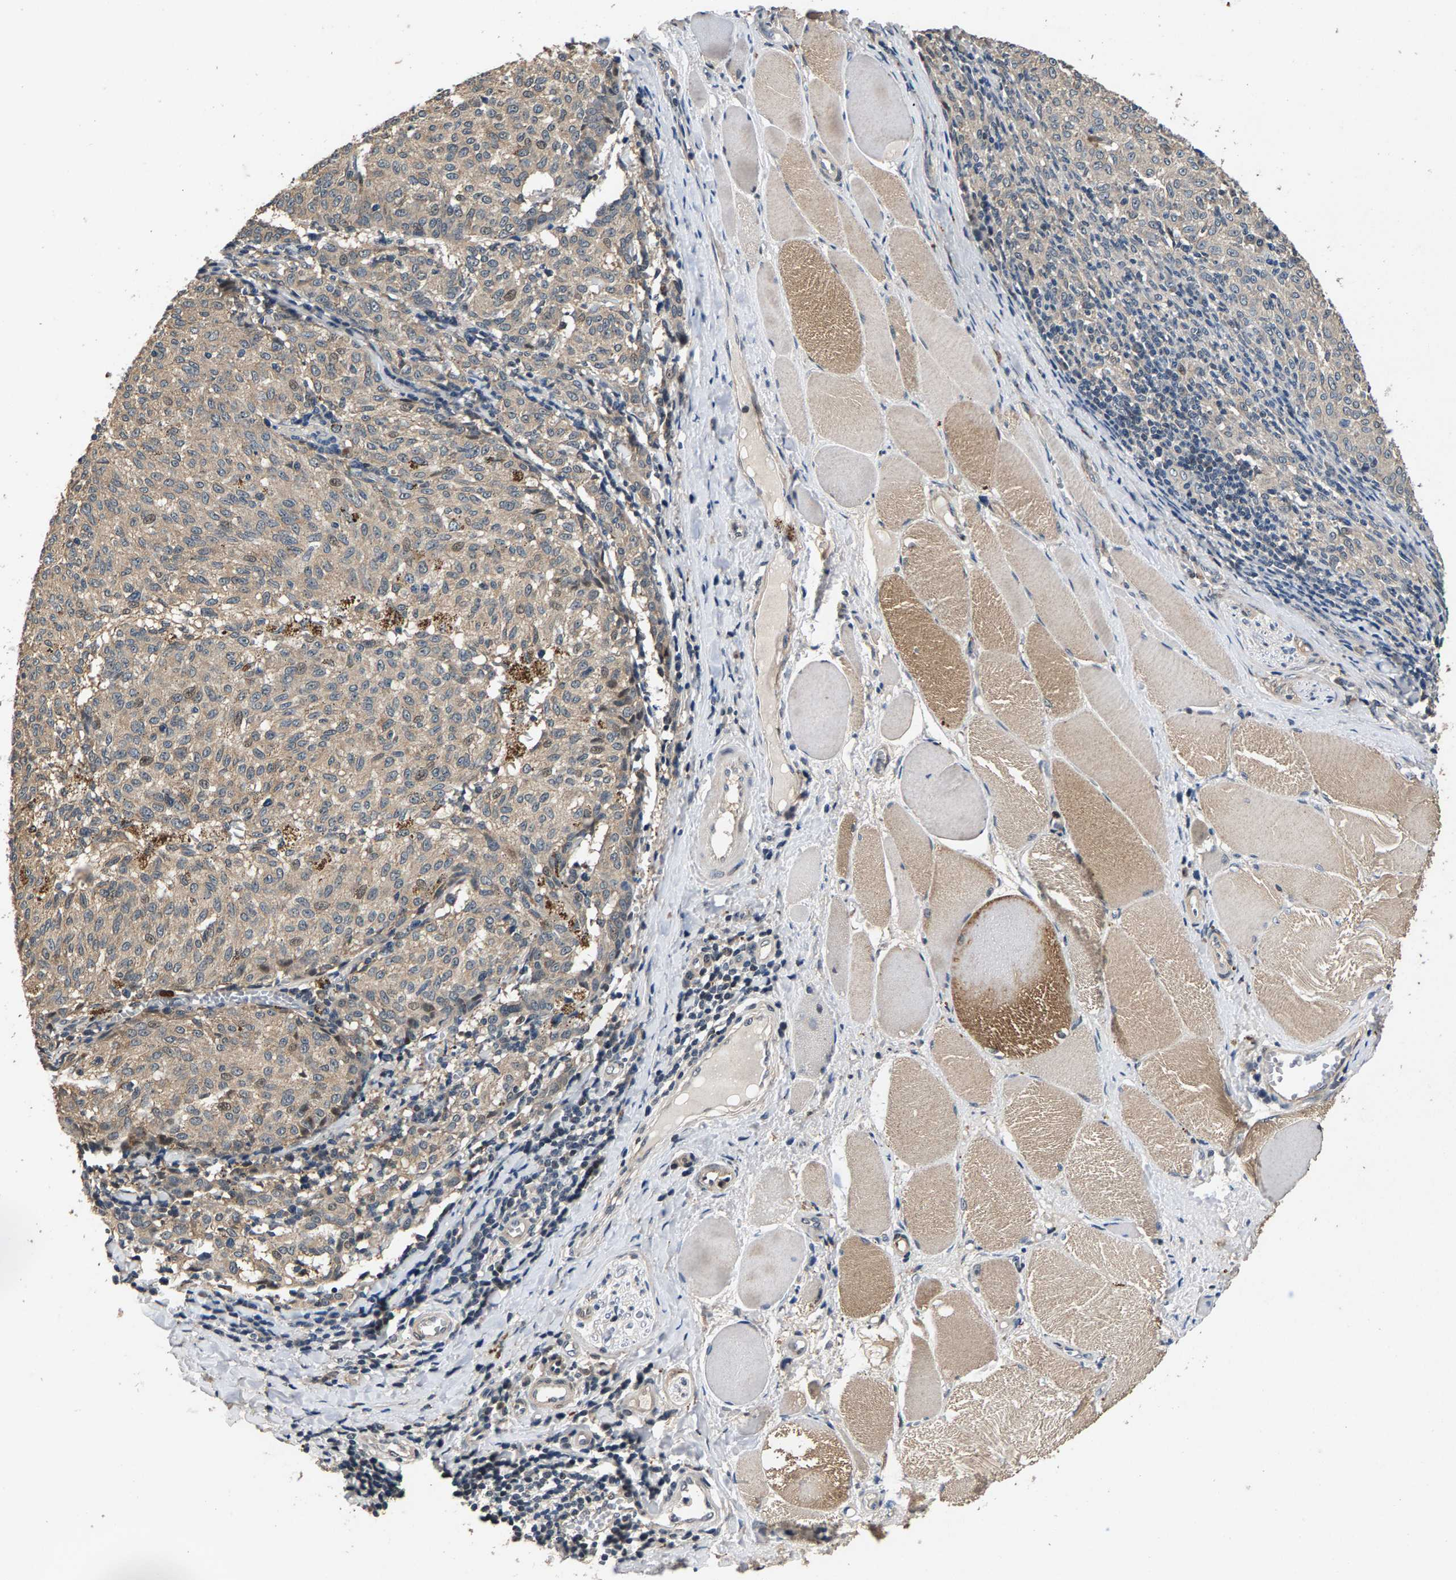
{"staining": {"intensity": "weak", "quantity": "25%-75%", "location": "cytoplasmic/membranous"}, "tissue": "melanoma", "cell_type": "Tumor cells", "image_type": "cancer", "snomed": [{"axis": "morphology", "description": "Malignant melanoma, NOS"}, {"axis": "topography", "description": "Skin"}], "caption": "Immunohistochemical staining of malignant melanoma reveals low levels of weak cytoplasmic/membranous protein expression in approximately 25%-75% of tumor cells.", "gene": "RBM33", "patient": {"sex": "female", "age": 72}}